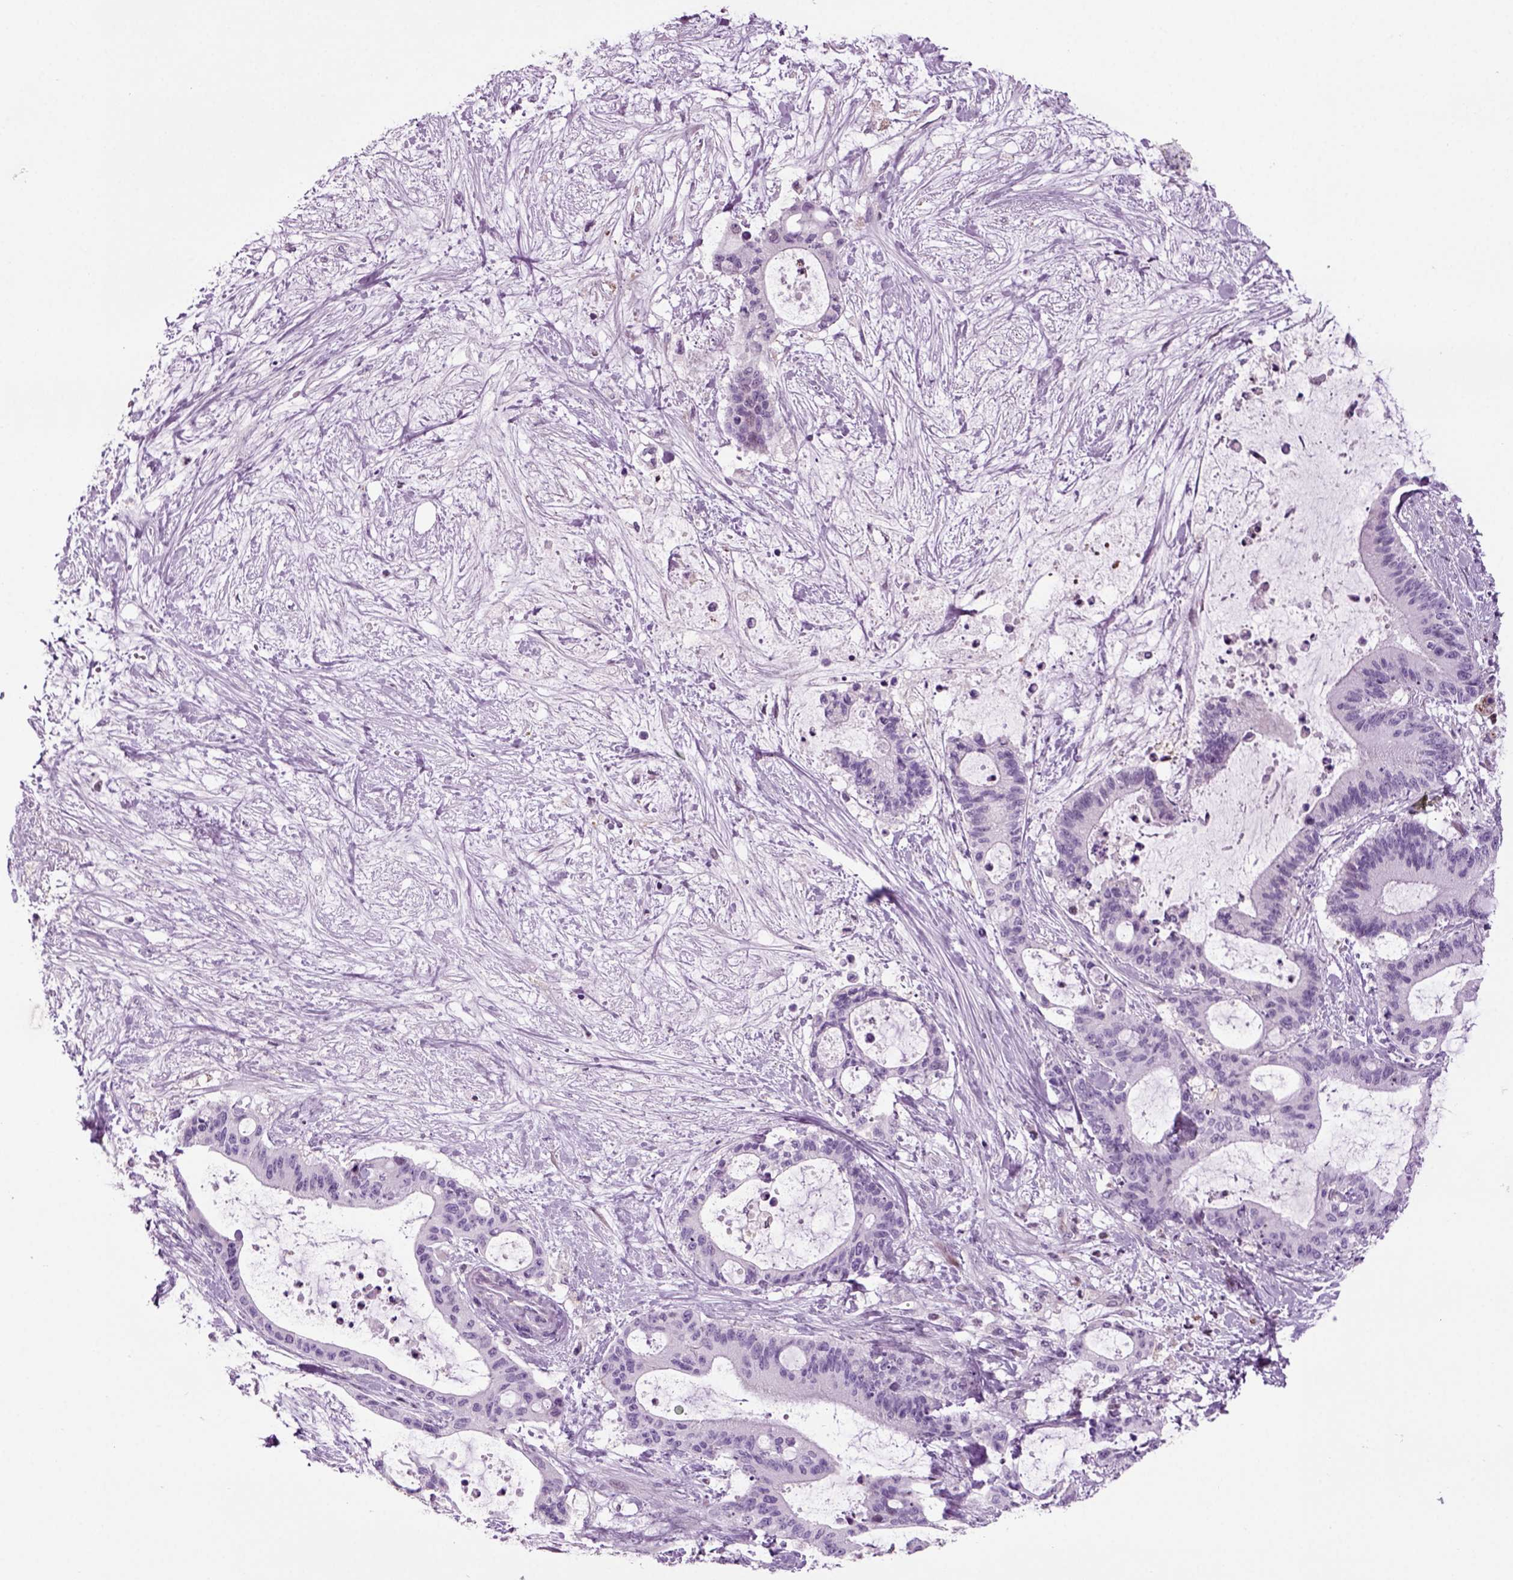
{"staining": {"intensity": "negative", "quantity": "none", "location": "none"}, "tissue": "liver cancer", "cell_type": "Tumor cells", "image_type": "cancer", "snomed": [{"axis": "morphology", "description": "Cholangiocarcinoma"}, {"axis": "topography", "description": "Liver"}], "caption": "DAB immunohistochemical staining of human cholangiocarcinoma (liver) shows no significant staining in tumor cells.", "gene": "ARID3A", "patient": {"sex": "female", "age": 73}}